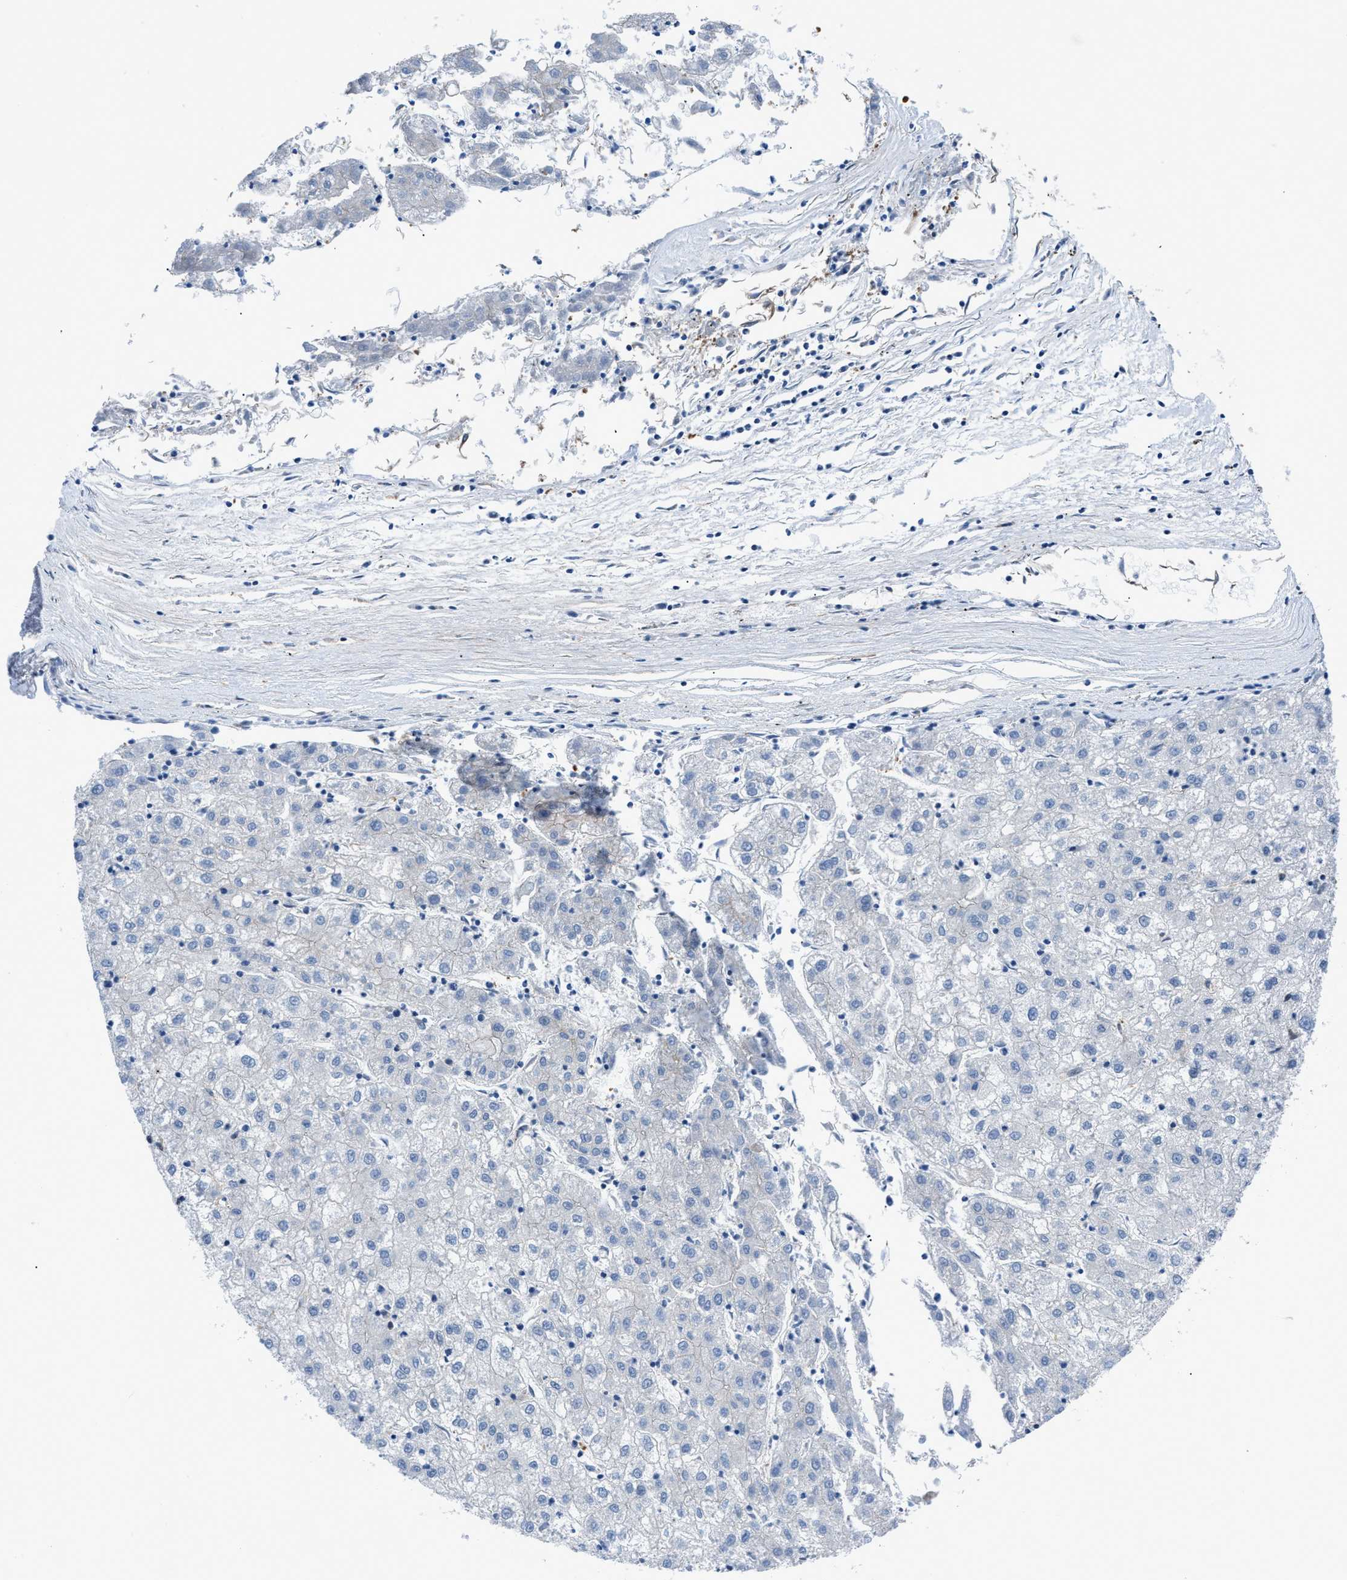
{"staining": {"intensity": "negative", "quantity": "none", "location": "none"}, "tissue": "liver cancer", "cell_type": "Tumor cells", "image_type": "cancer", "snomed": [{"axis": "morphology", "description": "Carcinoma, Hepatocellular, NOS"}, {"axis": "topography", "description": "Liver"}], "caption": "This is an immunohistochemistry photomicrograph of liver cancer. There is no positivity in tumor cells.", "gene": "DMAC1", "patient": {"sex": "male", "age": 72}}